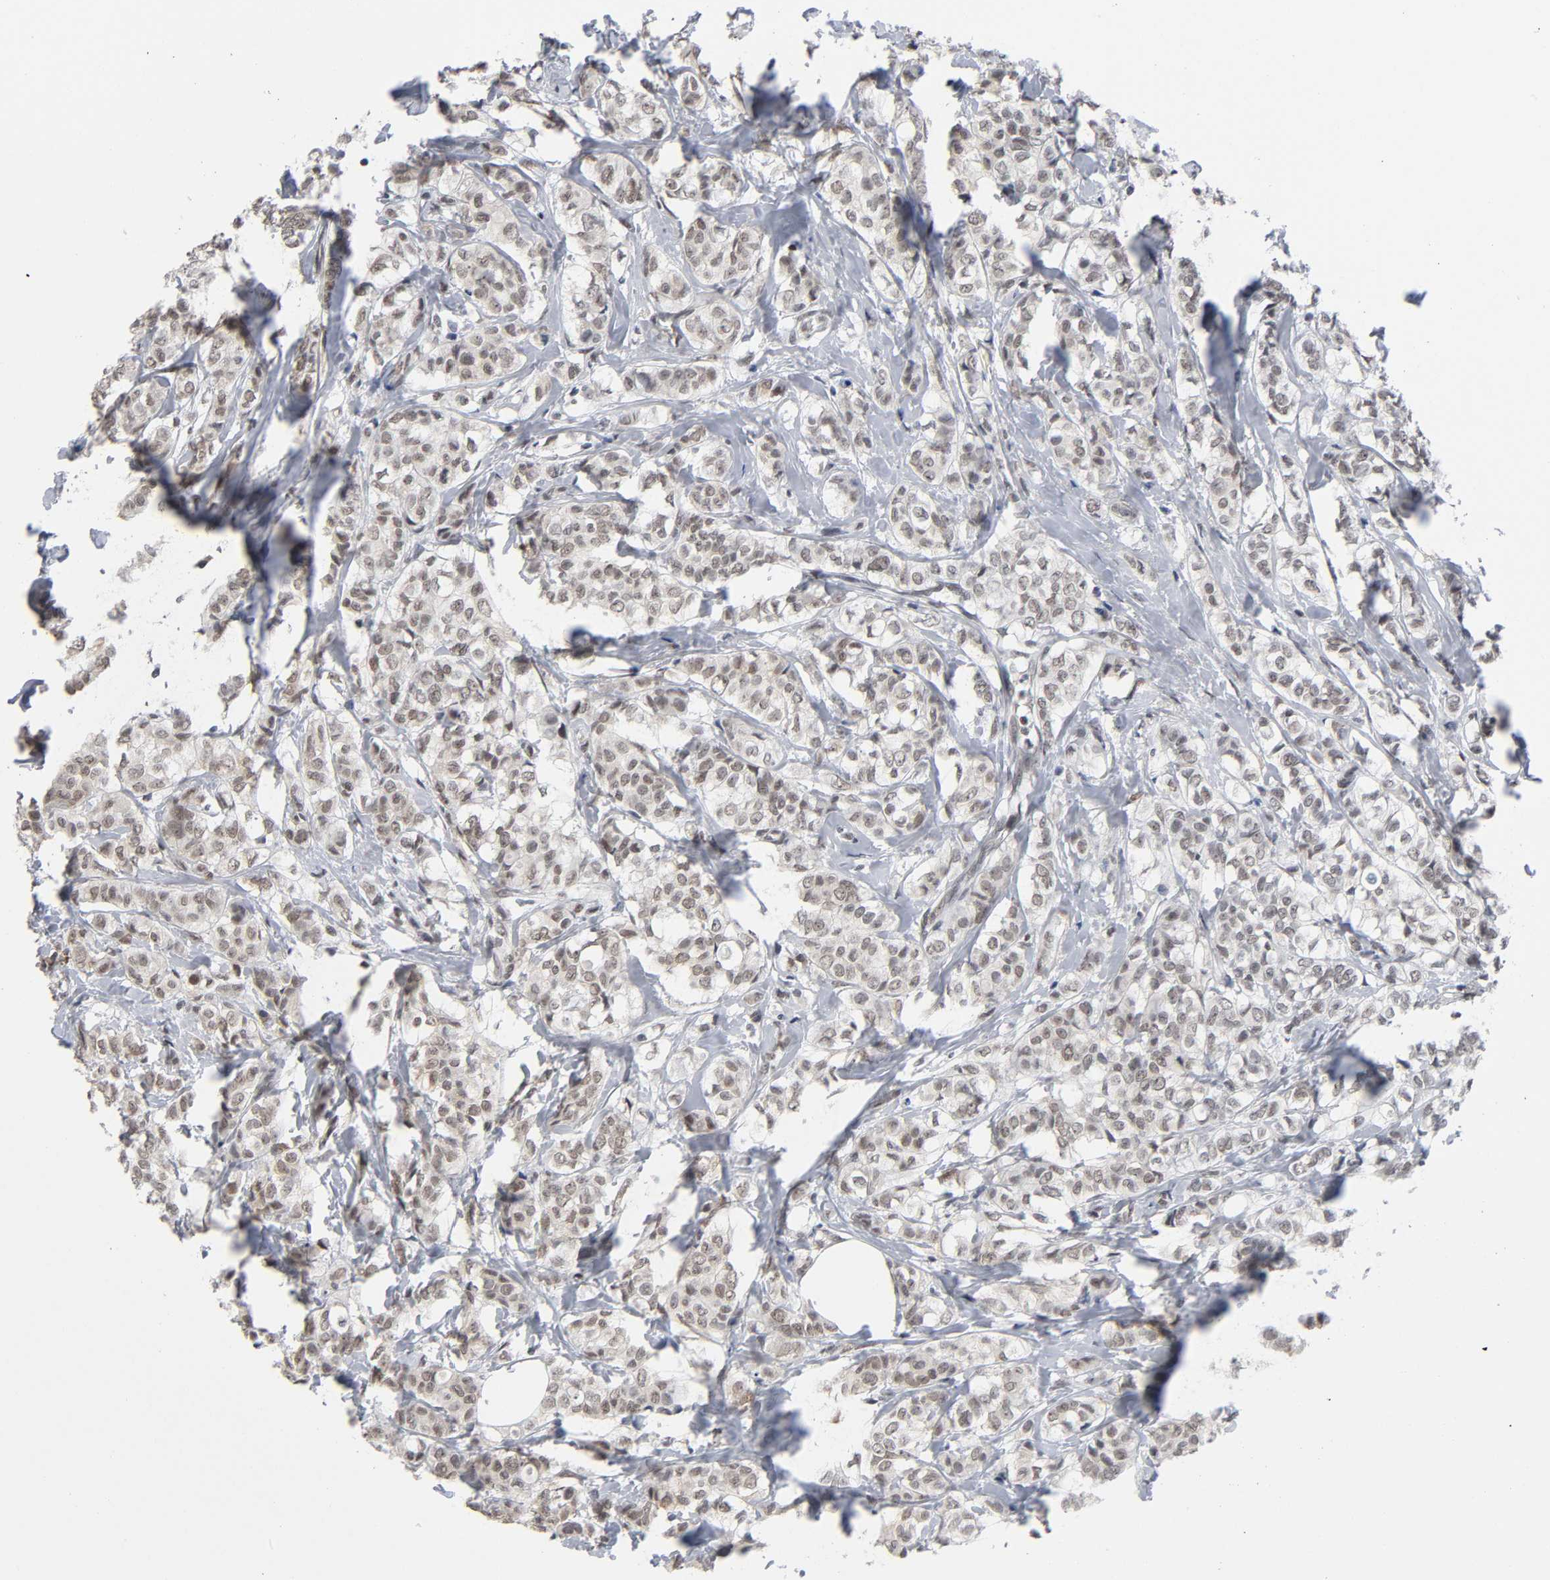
{"staining": {"intensity": "weak", "quantity": ">75%", "location": "cytoplasmic/membranous,nuclear"}, "tissue": "breast cancer", "cell_type": "Tumor cells", "image_type": "cancer", "snomed": [{"axis": "morphology", "description": "Lobular carcinoma"}, {"axis": "topography", "description": "Breast"}], "caption": "Breast lobular carcinoma stained with IHC demonstrates weak cytoplasmic/membranous and nuclear positivity in about >75% of tumor cells.", "gene": "ZNF384", "patient": {"sex": "female", "age": 60}}